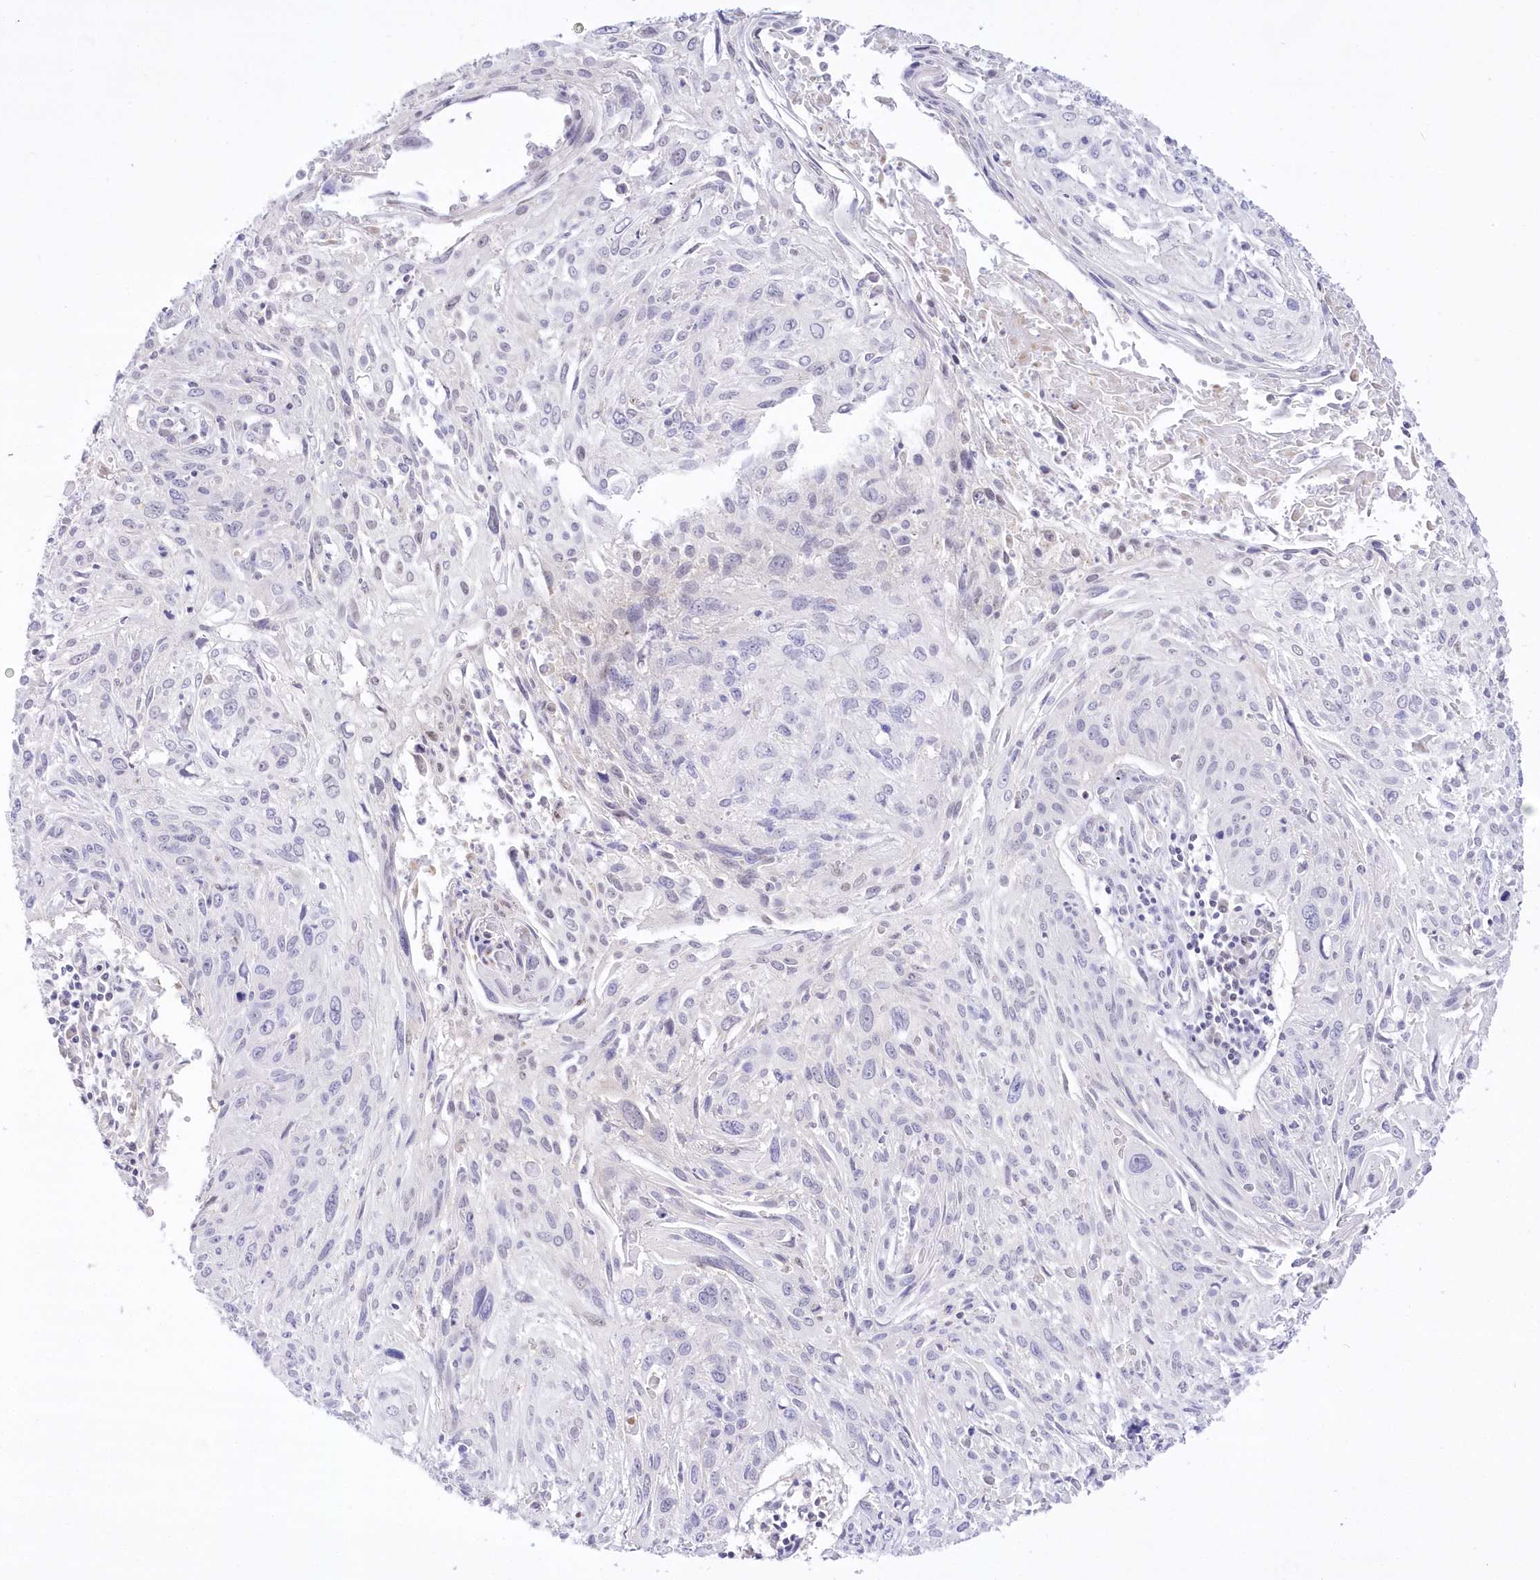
{"staining": {"intensity": "negative", "quantity": "none", "location": "none"}, "tissue": "cervical cancer", "cell_type": "Tumor cells", "image_type": "cancer", "snomed": [{"axis": "morphology", "description": "Squamous cell carcinoma, NOS"}, {"axis": "topography", "description": "Cervix"}], "caption": "Protein analysis of squamous cell carcinoma (cervical) shows no significant staining in tumor cells.", "gene": "UBA6", "patient": {"sex": "female", "age": 51}}